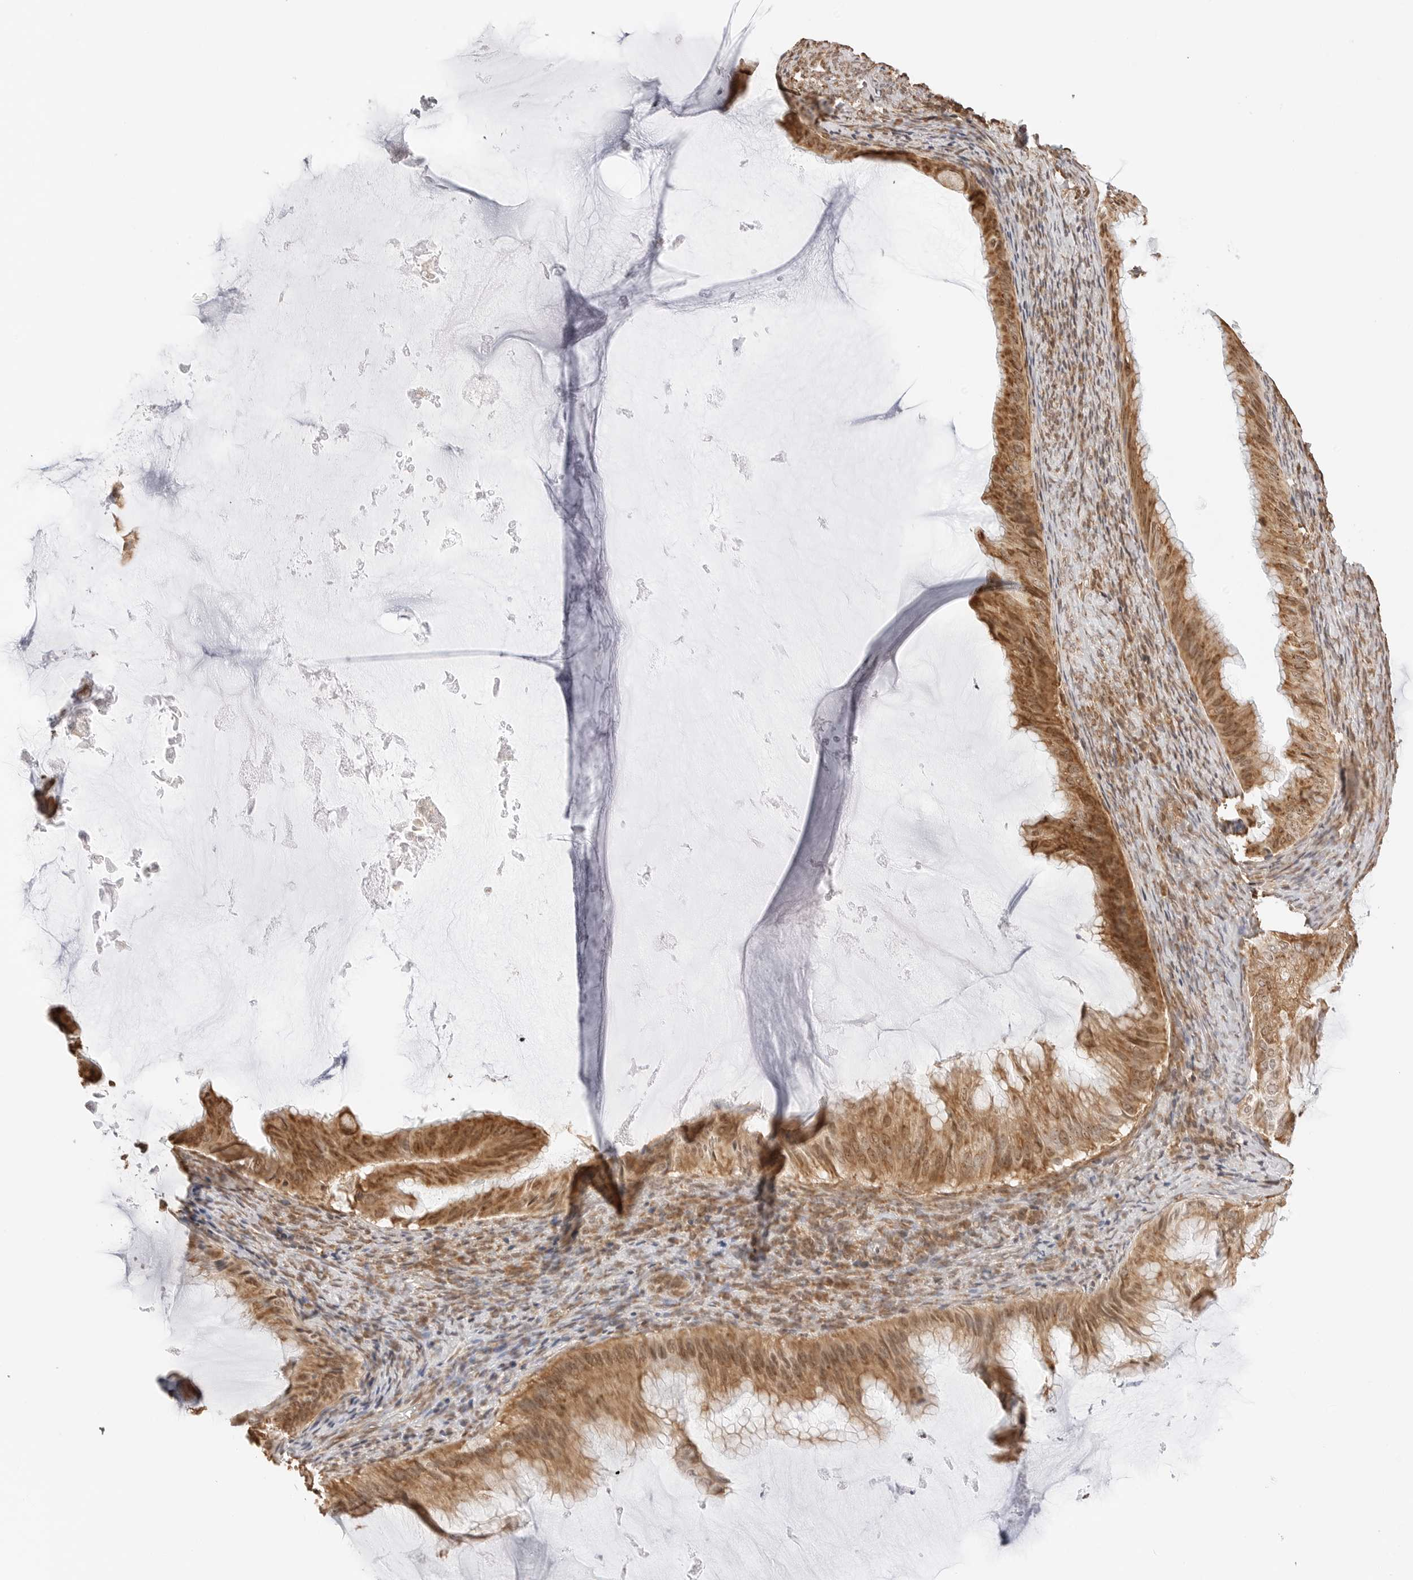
{"staining": {"intensity": "moderate", "quantity": ">75%", "location": "cytoplasmic/membranous,nuclear"}, "tissue": "ovarian cancer", "cell_type": "Tumor cells", "image_type": "cancer", "snomed": [{"axis": "morphology", "description": "Cystadenocarcinoma, mucinous, NOS"}, {"axis": "topography", "description": "Ovary"}], "caption": "IHC (DAB (3,3'-diaminobenzidine)) staining of human ovarian mucinous cystadenocarcinoma shows moderate cytoplasmic/membranous and nuclear protein positivity in about >75% of tumor cells. The protein of interest is stained brown, and the nuclei are stained in blue (DAB IHC with brightfield microscopy, high magnification).", "gene": "FKBP14", "patient": {"sex": "female", "age": 61}}